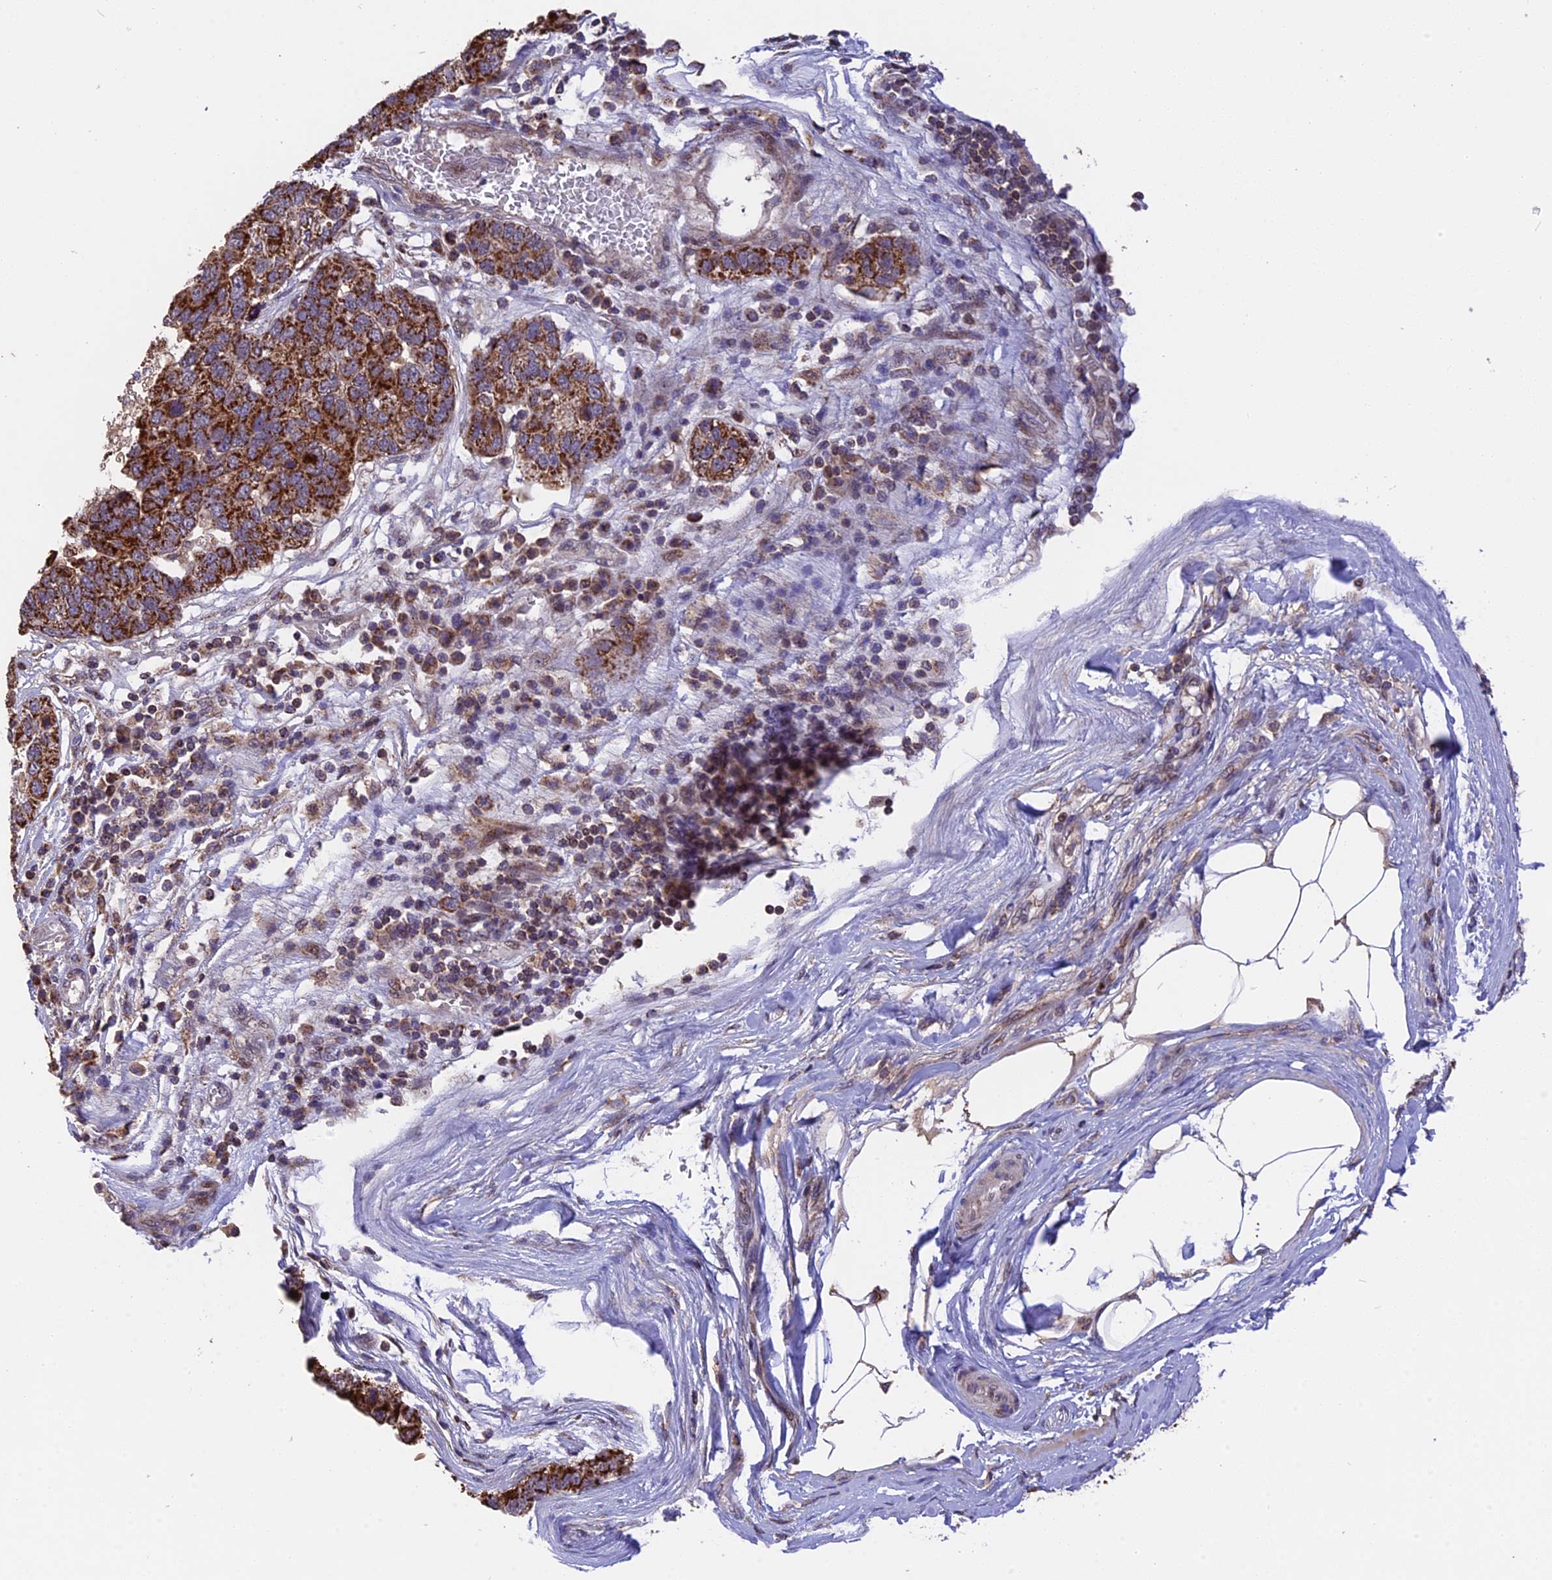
{"staining": {"intensity": "strong", "quantity": ">75%", "location": "cytoplasmic/membranous"}, "tissue": "pancreatic cancer", "cell_type": "Tumor cells", "image_type": "cancer", "snomed": [{"axis": "morphology", "description": "Adenocarcinoma, NOS"}, {"axis": "topography", "description": "Pancreas"}], "caption": "The photomicrograph reveals staining of pancreatic adenocarcinoma, revealing strong cytoplasmic/membranous protein positivity (brown color) within tumor cells.", "gene": "RERGL", "patient": {"sex": "female", "age": 61}}